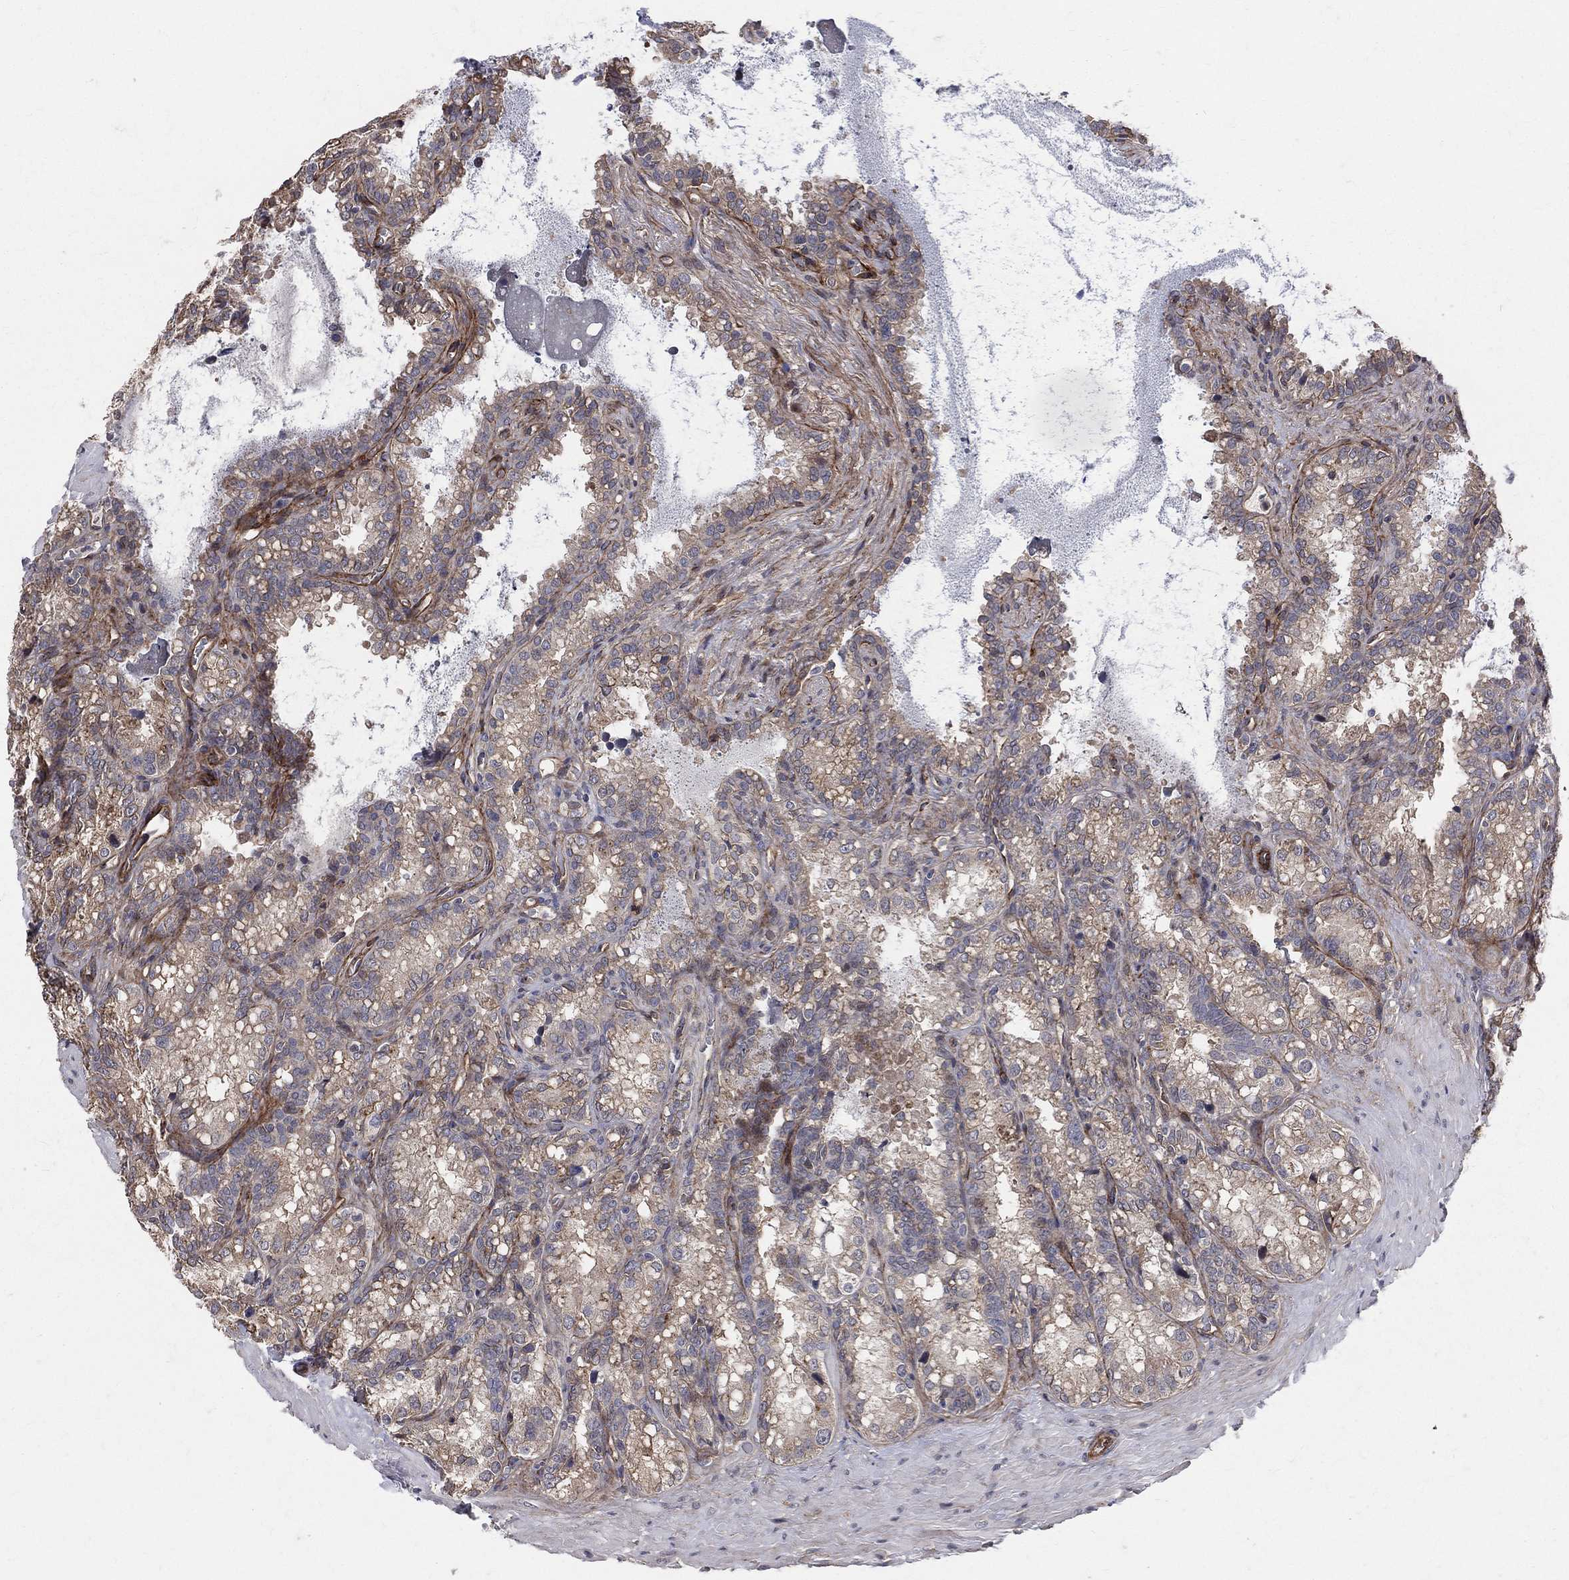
{"staining": {"intensity": "moderate", "quantity": ">75%", "location": "cytoplasmic/membranous"}, "tissue": "seminal vesicle", "cell_type": "Glandular cells", "image_type": "normal", "snomed": [{"axis": "morphology", "description": "Normal tissue, NOS"}, {"axis": "topography", "description": "Seminal veicle"}], "caption": "Brown immunohistochemical staining in unremarkable human seminal vesicle exhibits moderate cytoplasmic/membranous positivity in about >75% of glandular cells.", "gene": "ENTPD1", "patient": {"sex": "male", "age": 68}}